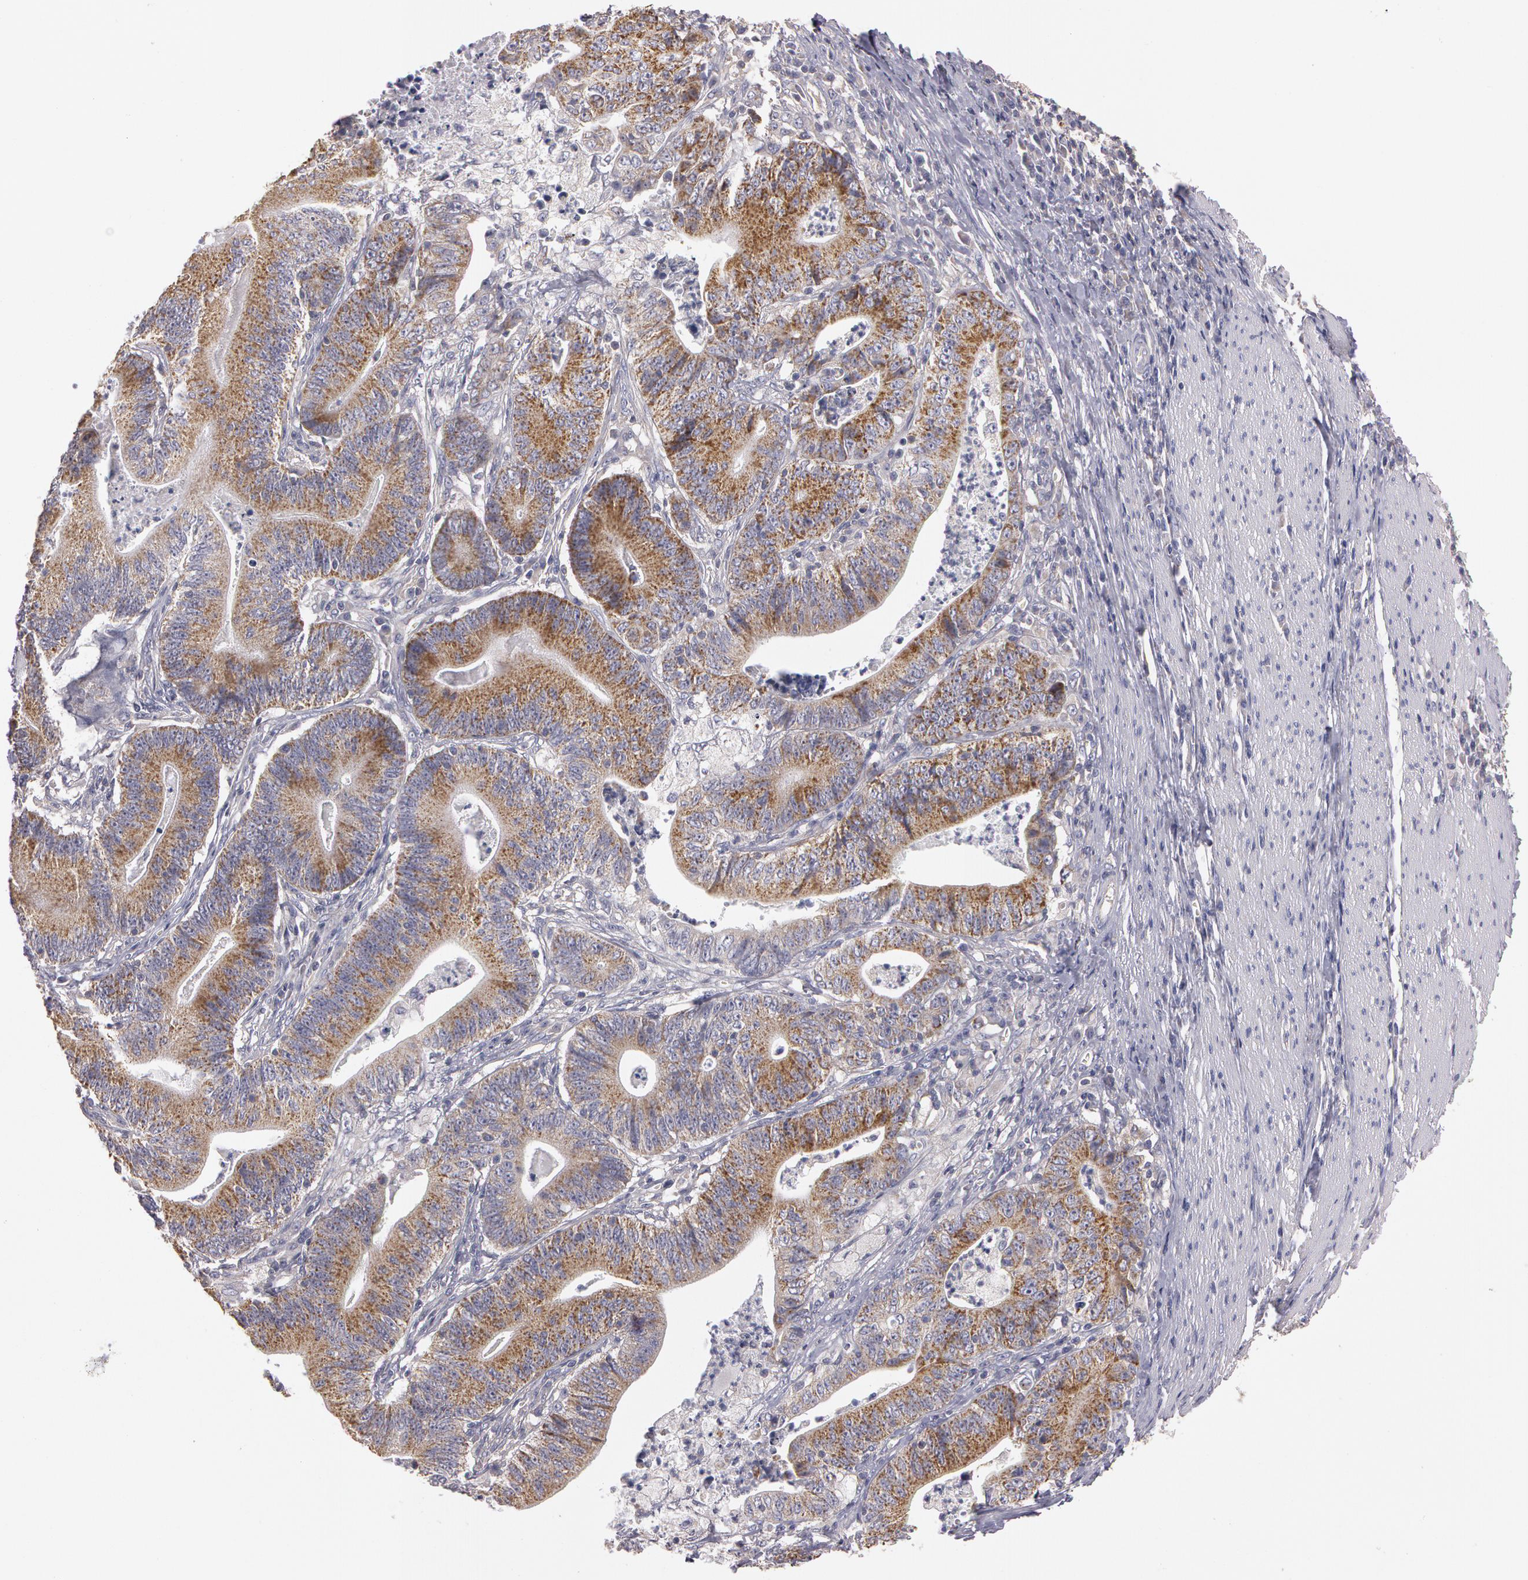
{"staining": {"intensity": "moderate", "quantity": "25%-75%", "location": "cytoplasmic/membranous"}, "tissue": "stomach cancer", "cell_type": "Tumor cells", "image_type": "cancer", "snomed": [{"axis": "morphology", "description": "Adenocarcinoma, NOS"}, {"axis": "topography", "description": "Stomach, lower"}], "caption": "The photomicrograph demonstrates staining of stomach cancer, revealing moderate cytoplasmic/membranous protein positivity (brown color) within tumor cells. Using DAB (3,3'-diaminobenzidine) (brown) and hematoxylin (blue) stains, captured at high magnification using brightfield microscopy.", "gene": "NEK9", "patient": {"sex": "female", "age": 86}}